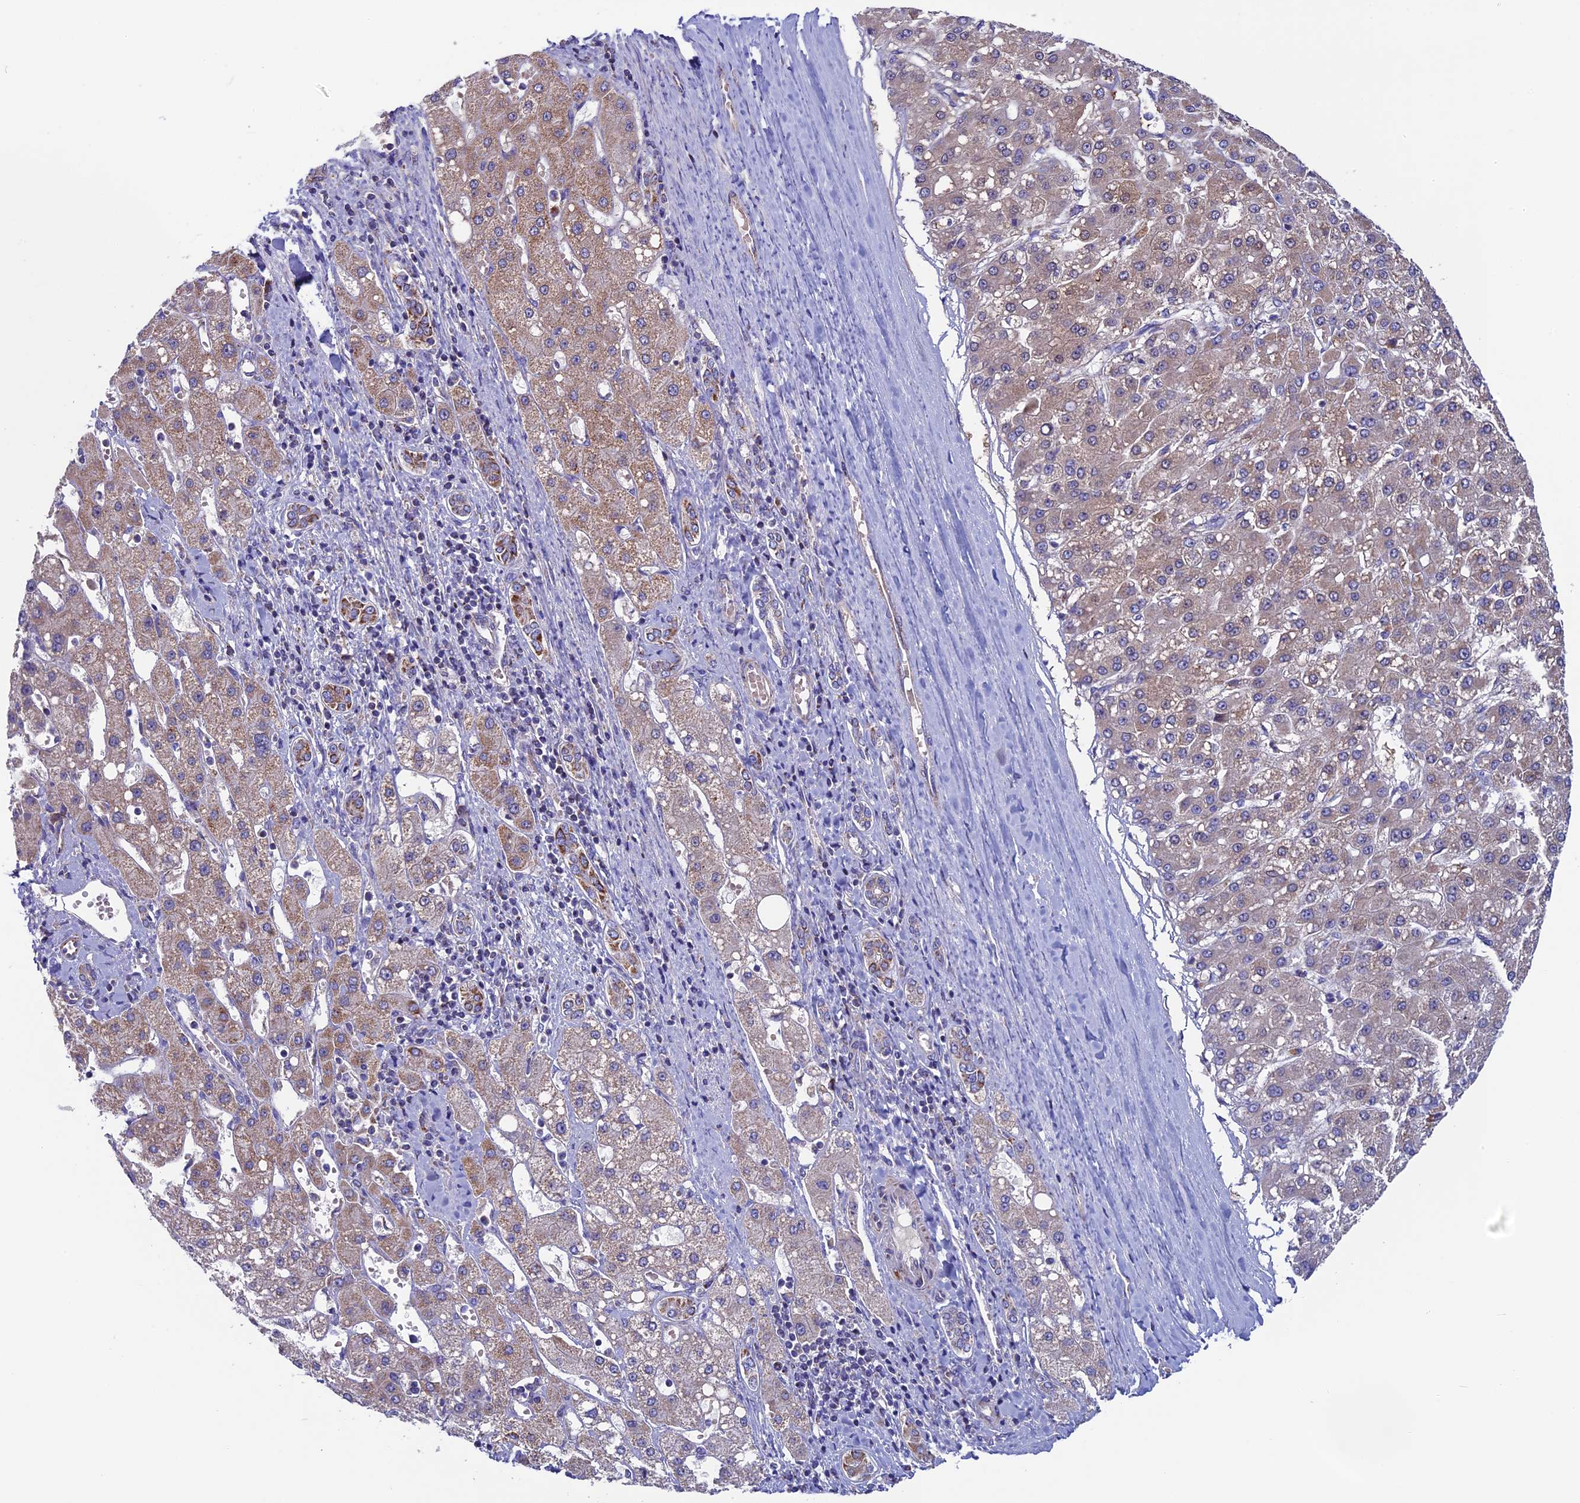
{"staining": {"intensity": "weak", "quantity": ">75%", "location": "cytoplasmic/membranous"}, "tissue": "liver cancer", "cell_type": "Tumor cells", "image_type": "cancer", "snomed": [{"axis": "morphology", "description": "Carcinoma, Hepatocellular, NOS"}, {"axis": "topography", "description": "Liver"}], "caption": "A brown stain highlights weak cytoplasmic/membranous staining of a protein in liver cancer (hepatocellular carcinoma) tumor cells. (DAB (3,3'-diaminobenzidine) IHC with brightfield microscopy, high magnification).", "gene": "SLC15A5", "patient": {"sex": "male", "age": 67}}